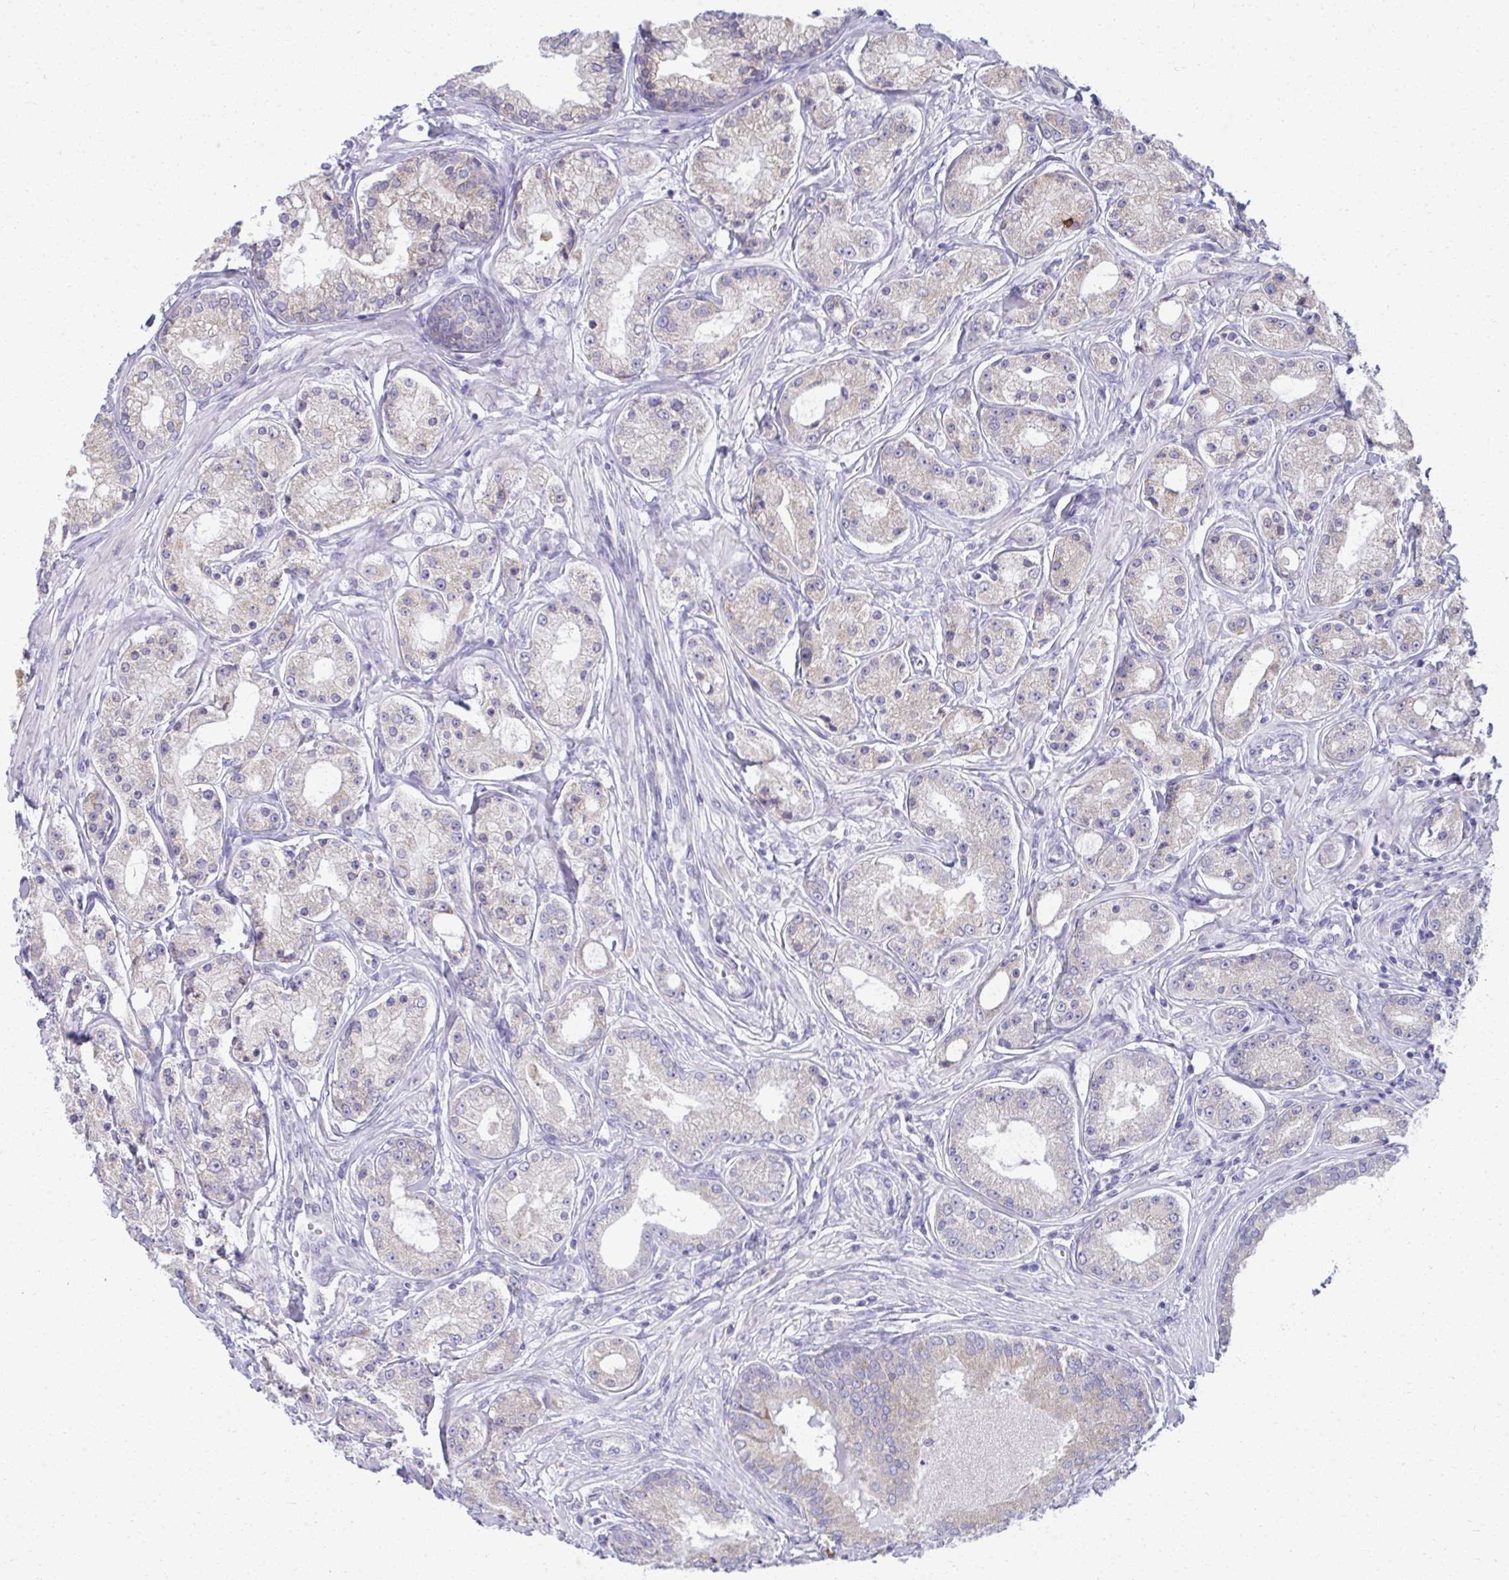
{"staining": {"intensity": "negative", "quantity": "none", "location": "none"}, "tissue": "prostate cancer", "cell_type": "Tumor cells", "image_type": "cancer", "snomed": [{"axis": "morphology", "description": "Adenocarcinoma, High grade"}, {"axis": "topography", "description": "Prostate"}], "caption": "DAB (3,3'-diaminobenzidine) immunohistochemical staining of human prostate cancer displays no significant staining in tumor cells.", "gene": "FASLG", "patient": {"sex": "male", "age": 66}}